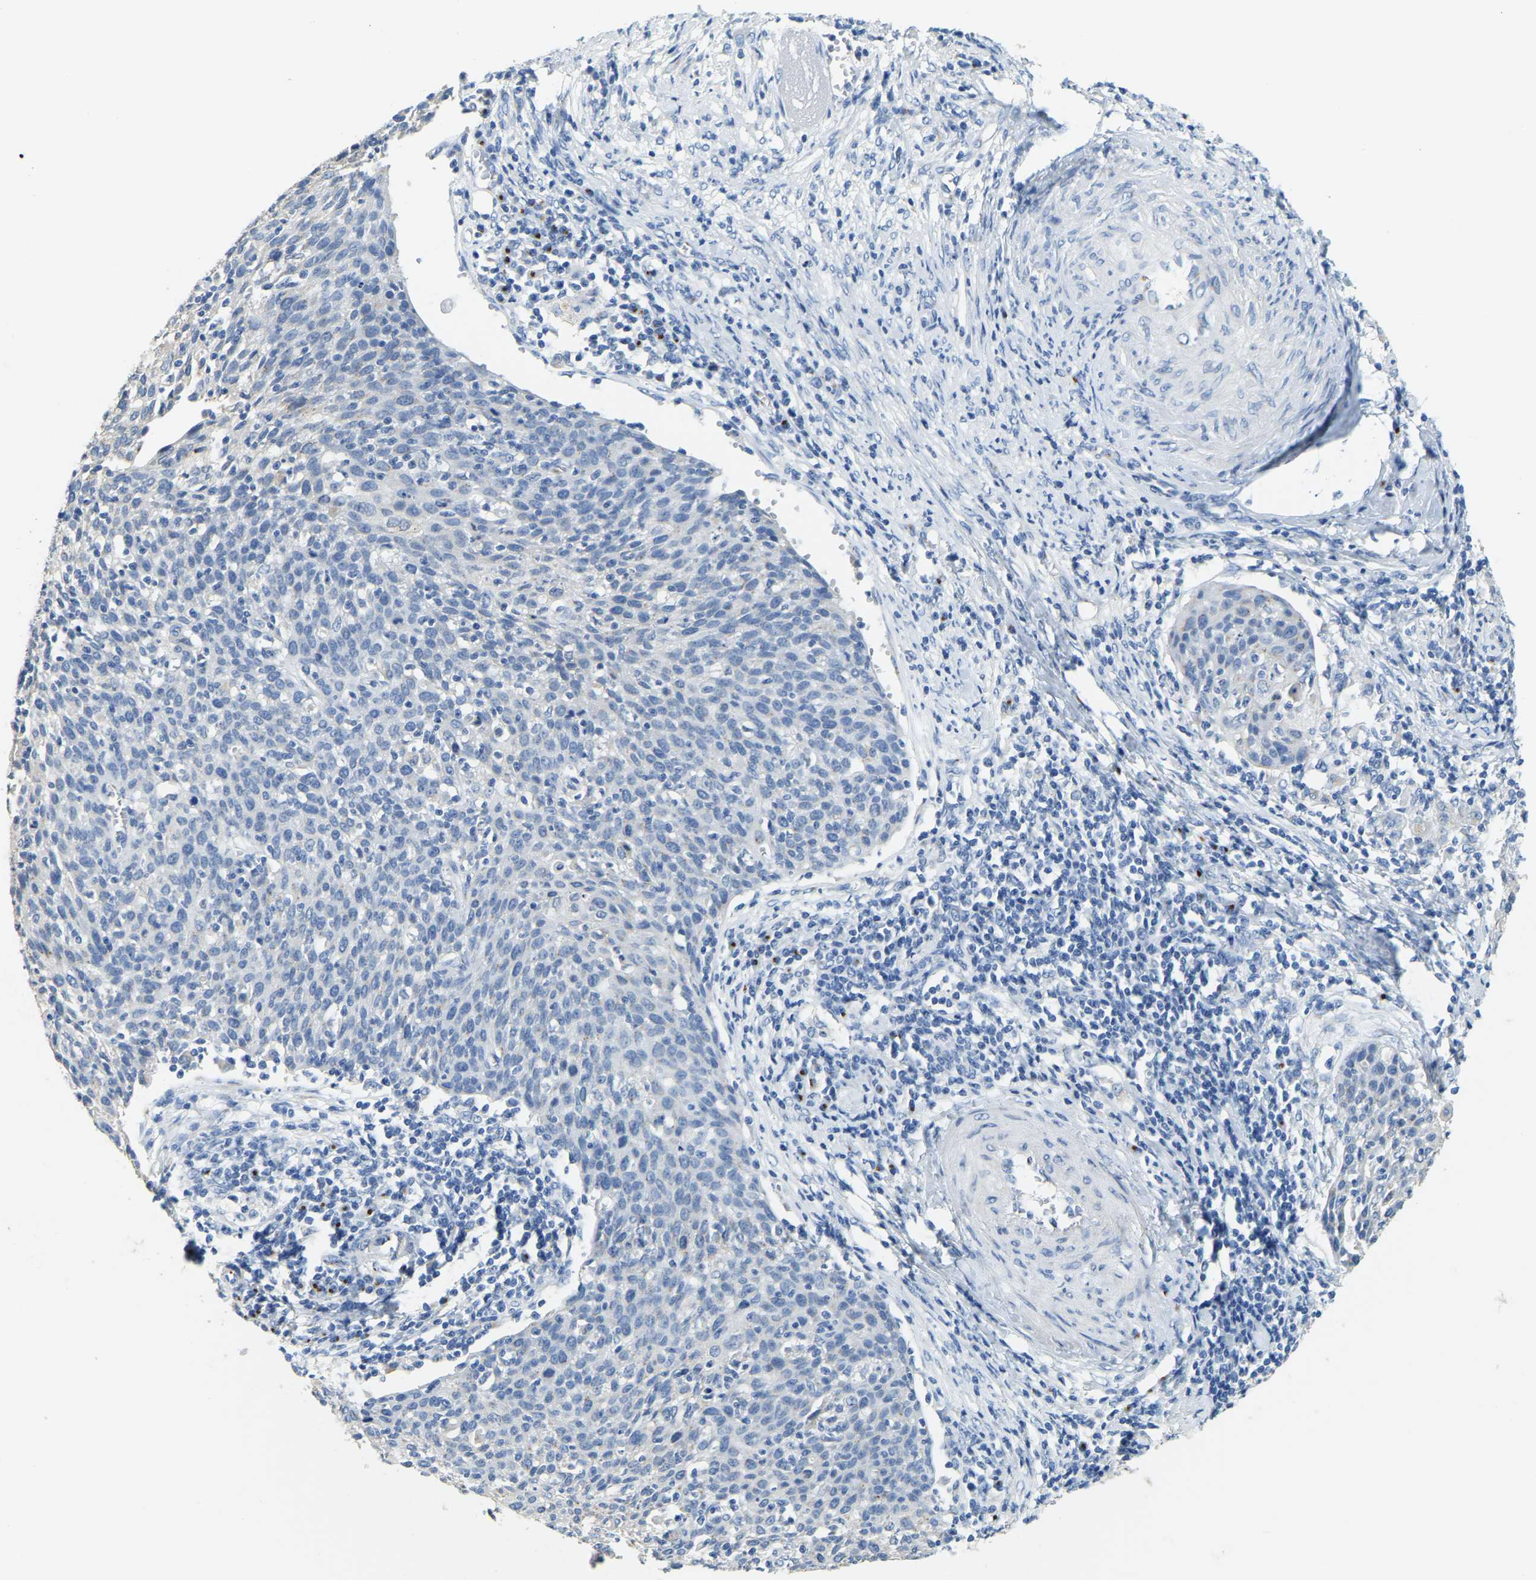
{"staining": {"intensity": "negative", "quantity": "none", "location": "none"}, "tissue": "cervical cancer", "cell_type": "Tumor cells", "image_type": "cancer", "snomed": [{"axis": "morphology", "description": "Squamous cell carcinoma, NOS"}, {"axis": "topography", "description": "Cervix"}], "caption": "Micrograph shows no significant protein expression in tumor cells of squamous cell carcinoma (cervical).", "gene": "FAM174A", "patient": {"sex": "female", "age": 38}}